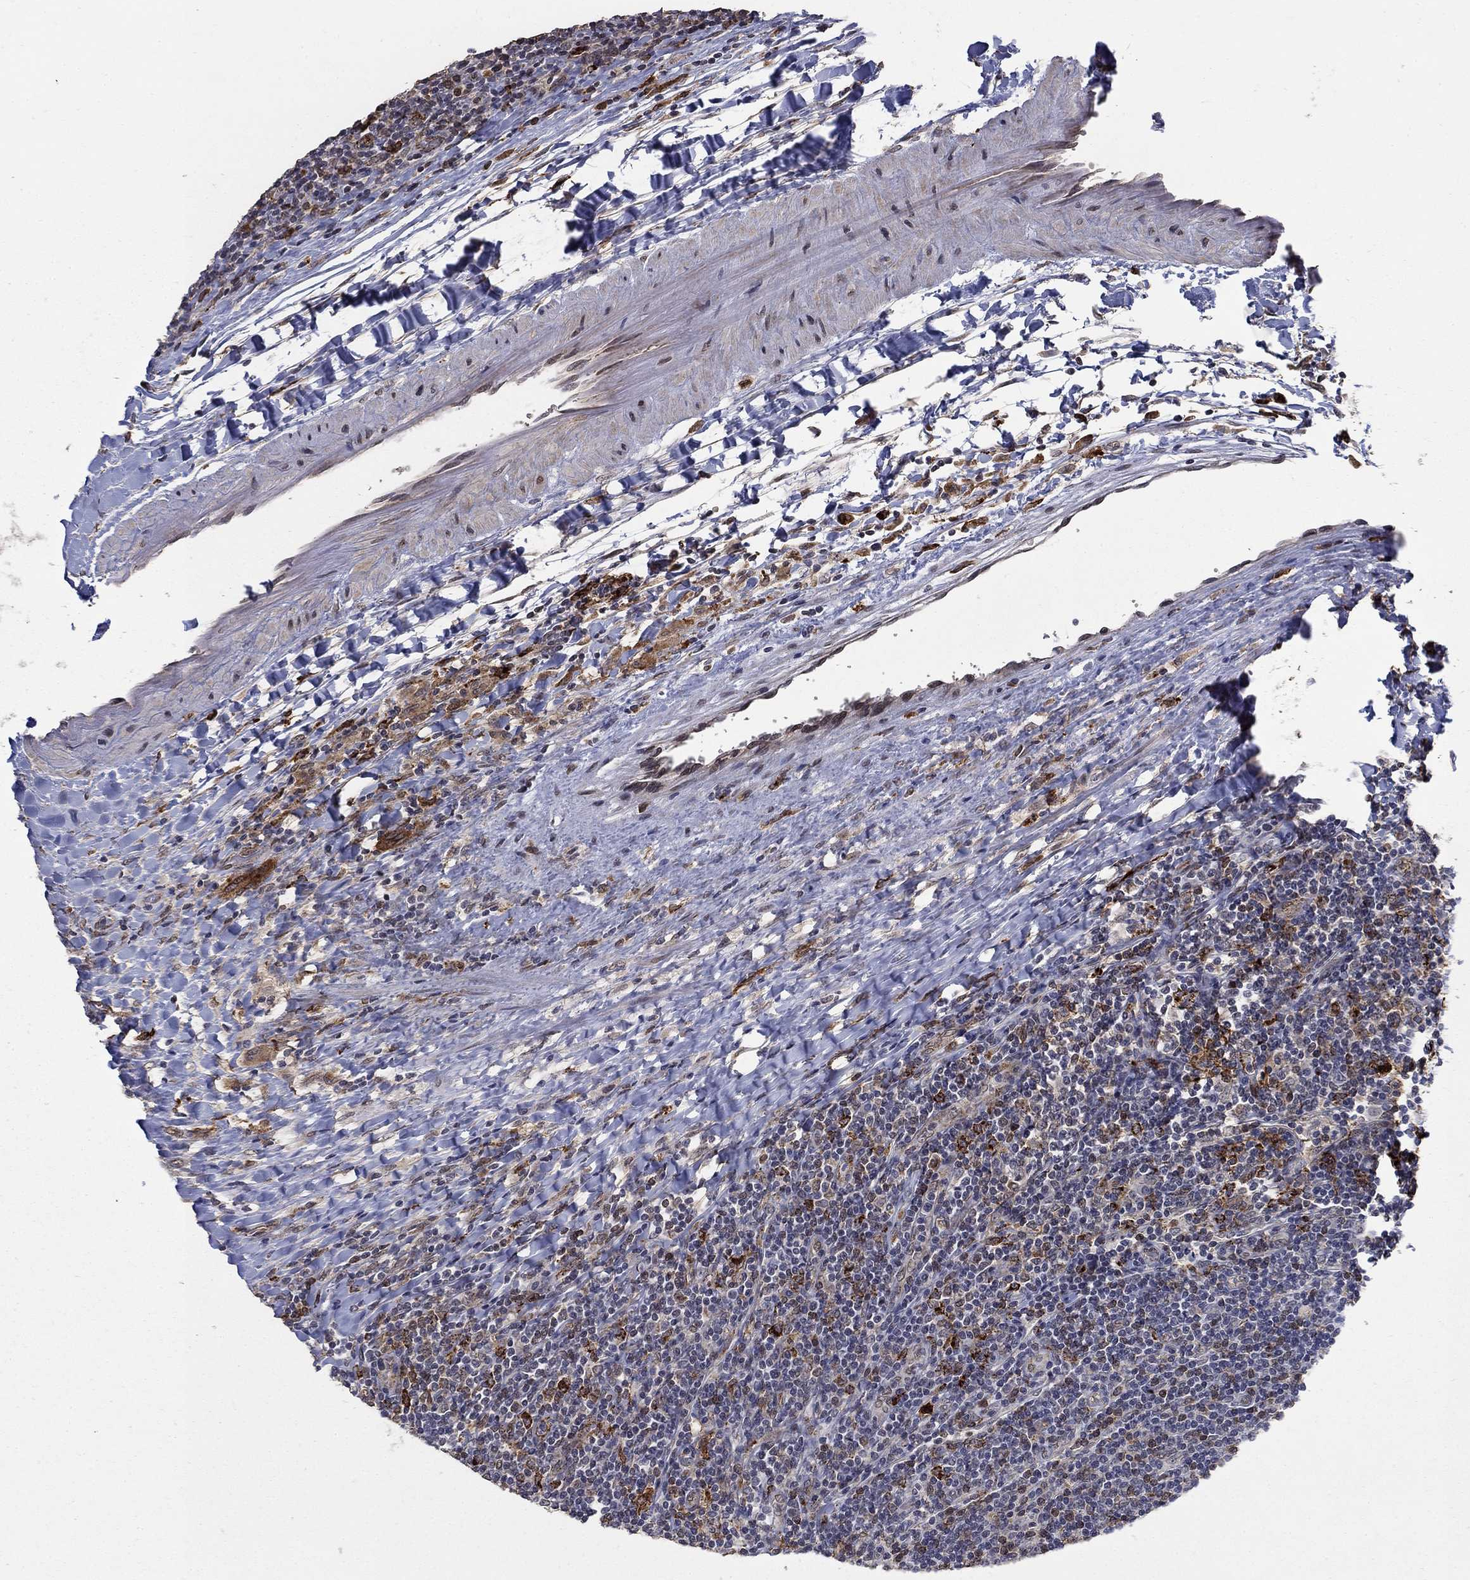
{"staining": {"intensity": "negative", "quantity": "none", "location": "none"}, "tissue": "lymphoma", "cell_type": "Tumor cells", "image_type": "cancer", "snomed": [{"axis": "morphology", "description": "Hodgkin's disease, NOS"}, {"axis": "topography", "description": "Lymph node"}], "caption": "Photomicrograph shows no protein staining in tumor cells of Hodgkin's disease tissue. (Brightfield microscopy of DAB immunohistochemistry at high magnification).", "gene": "GRIA3", "patient": {"sex": "male", "age": 40}}